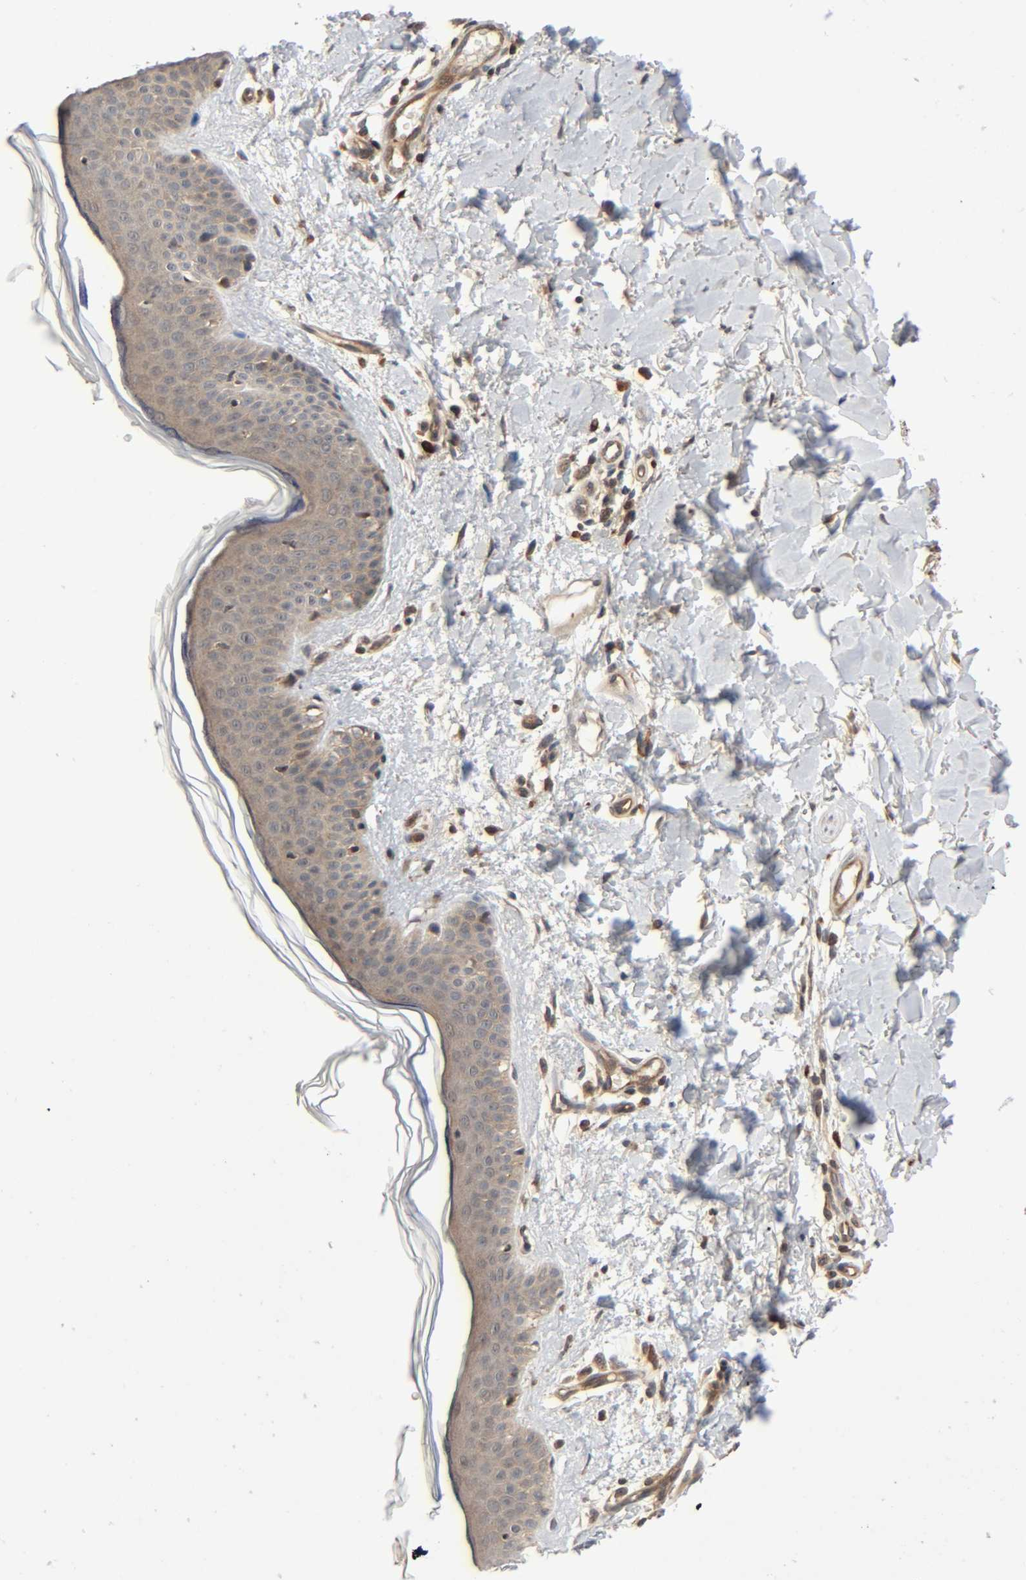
{"staining": {"intensity": "weak", "quantity": ">75%", "location": "cytoplasmic/membranous"}, "tissue": "skin", "cell_type": "Fibroblasts", "image_type": "normal", "snomed": [{"axis": "morphology", "description": "Normal tissue, NOS"}, {"axis": "topography", "description": "Skin"}], "caption": "Brown immunohistochemical staining in normal skin exhibits weak cytoplasmic/membranous staining in approximately >75% of fibroblasts.", "gene": "PPP2R1B", "patient": {"sex": "female", "age": 56}}